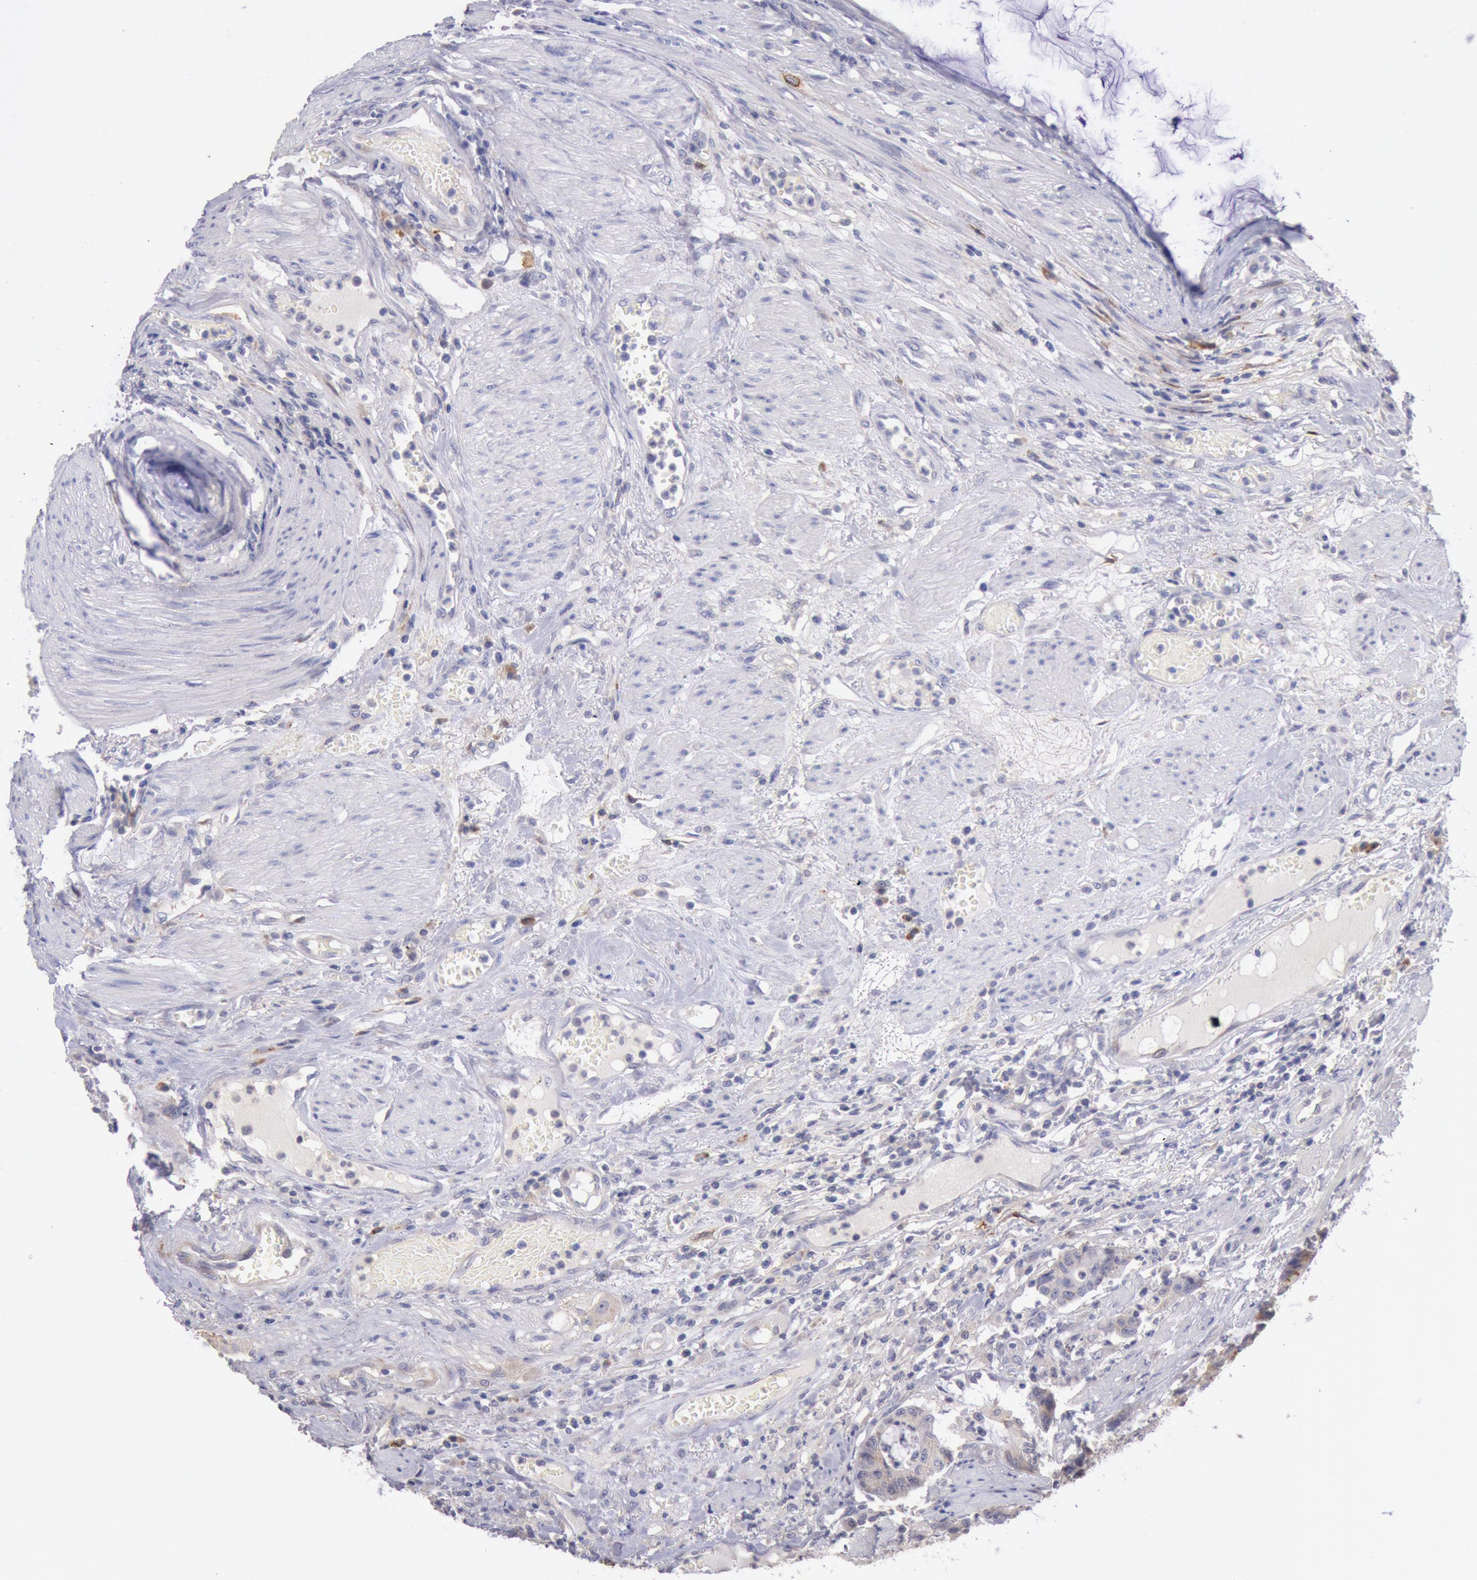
{"staining": {"intensity": "weak", "quantity": ">75%", "location": "cytoplasmic/membranous"}, "tissue": "colorectal cancer", "cell_type": "Tumor cells", "image_type": "cancer", "snomed": [{"axis": "morphology", "description": "Adenocarcinoma, NOS"}, {"axis": "topography", "description": "Colon"}], "caption": "Brown immunohistochemical staining in colorectal cancer exhibits weak cytoplasmic/membranous staining in approximately >75% of tumor cells.", "gene": "GAL3ST1", "patient": {"sex": "female", "age": 84}}